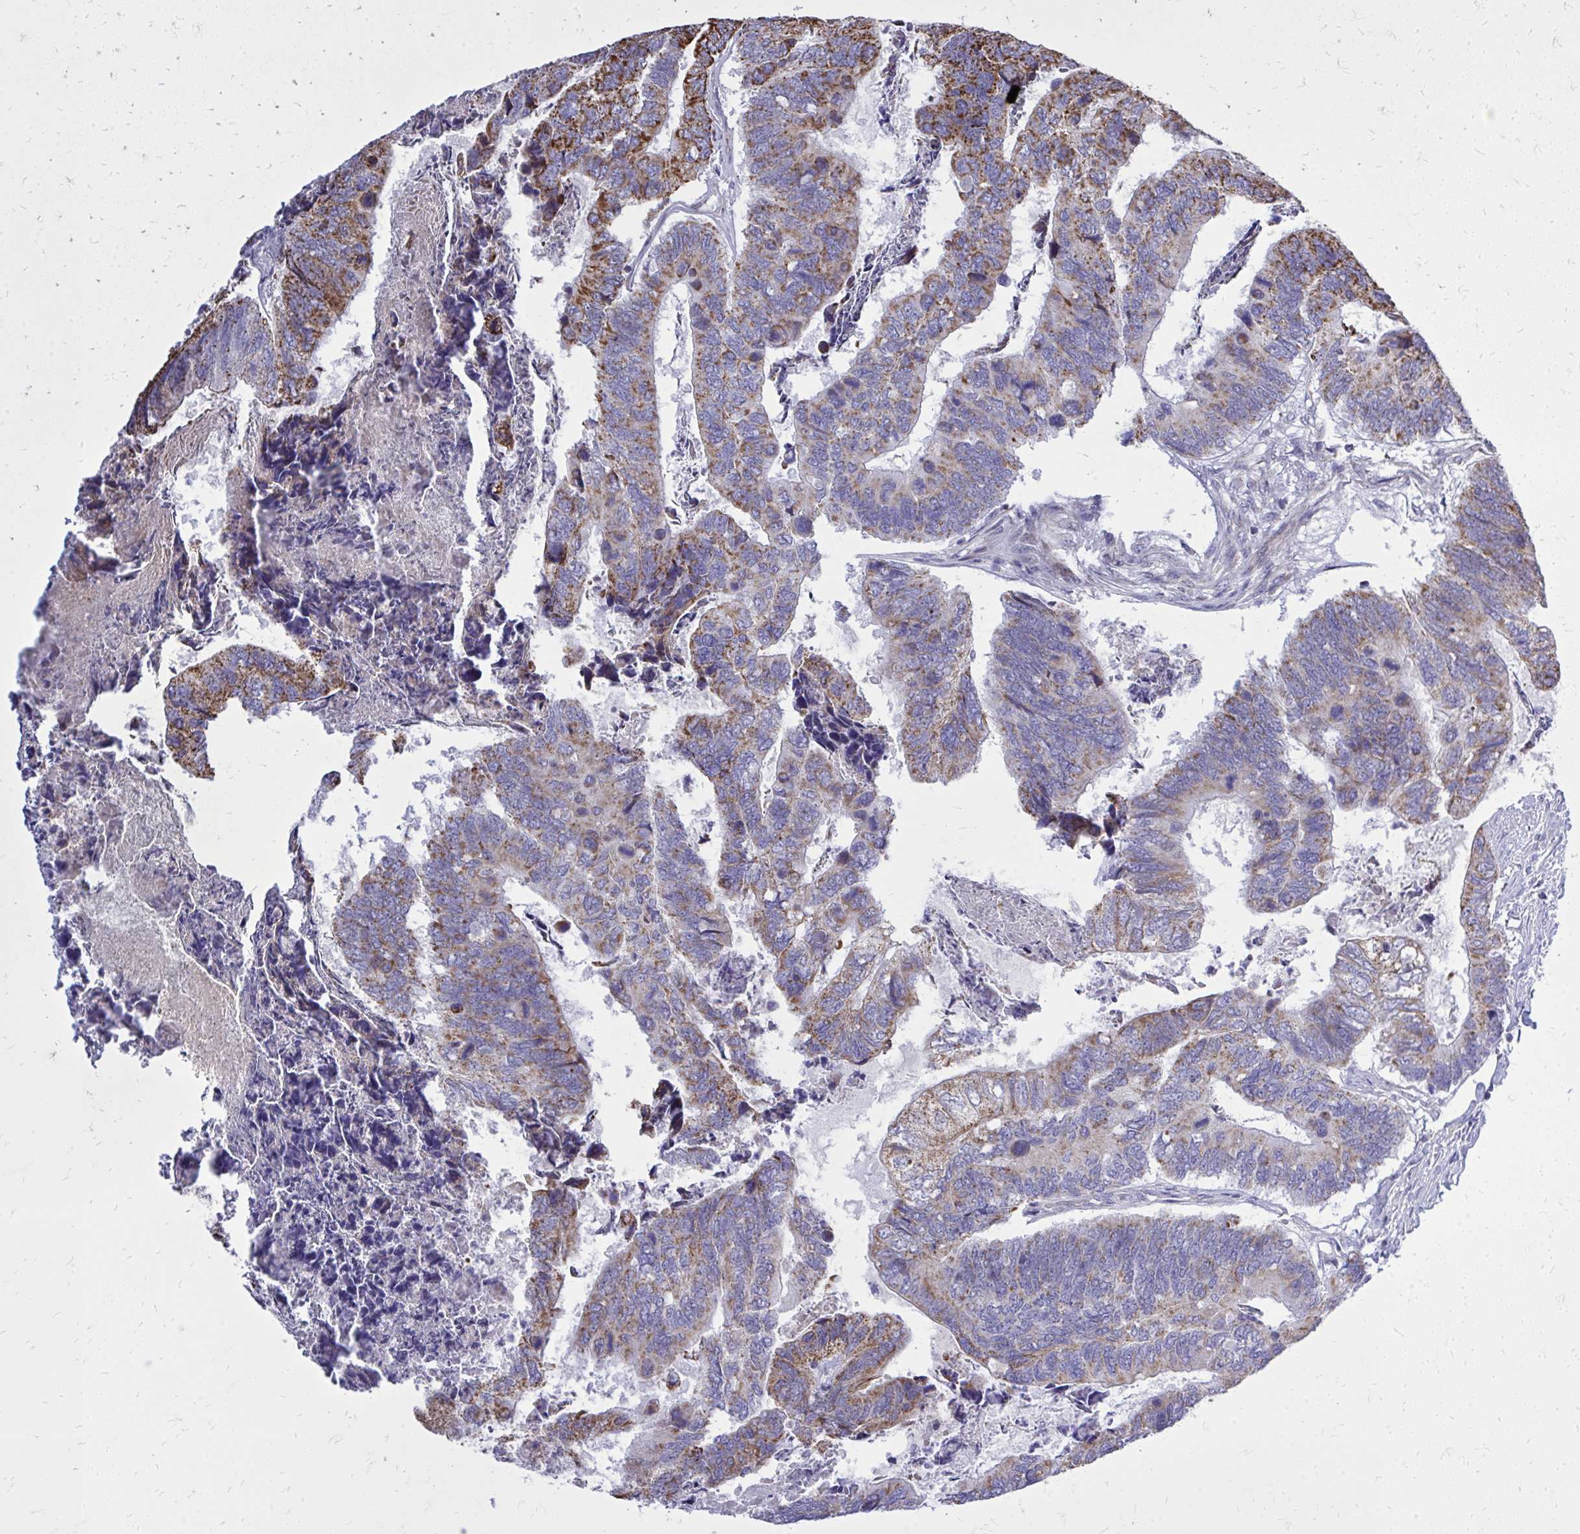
{"staining": {"intensity": "moderate", "quantity": "25%-75%", "location": "cytoplasmic/membranous"}, "tissue": "colorectal cancer", "cell_type": "Tumor cells", "image_type": "cancer", "snomed": [{"axis": "morphology", "description": "Adenocarcinoma, NOS"}, {"axis": "topography", "description": "Colon"}], "caption": "Protein expression analysis of human colorectal cancer (adenocarcinoma) reveals moderate cytoplasmic/membranous positivity in approximately 25%-75% of tumor cells.", "gene": "ZNF362", "patient": {"sex": "female", "age": 67}}